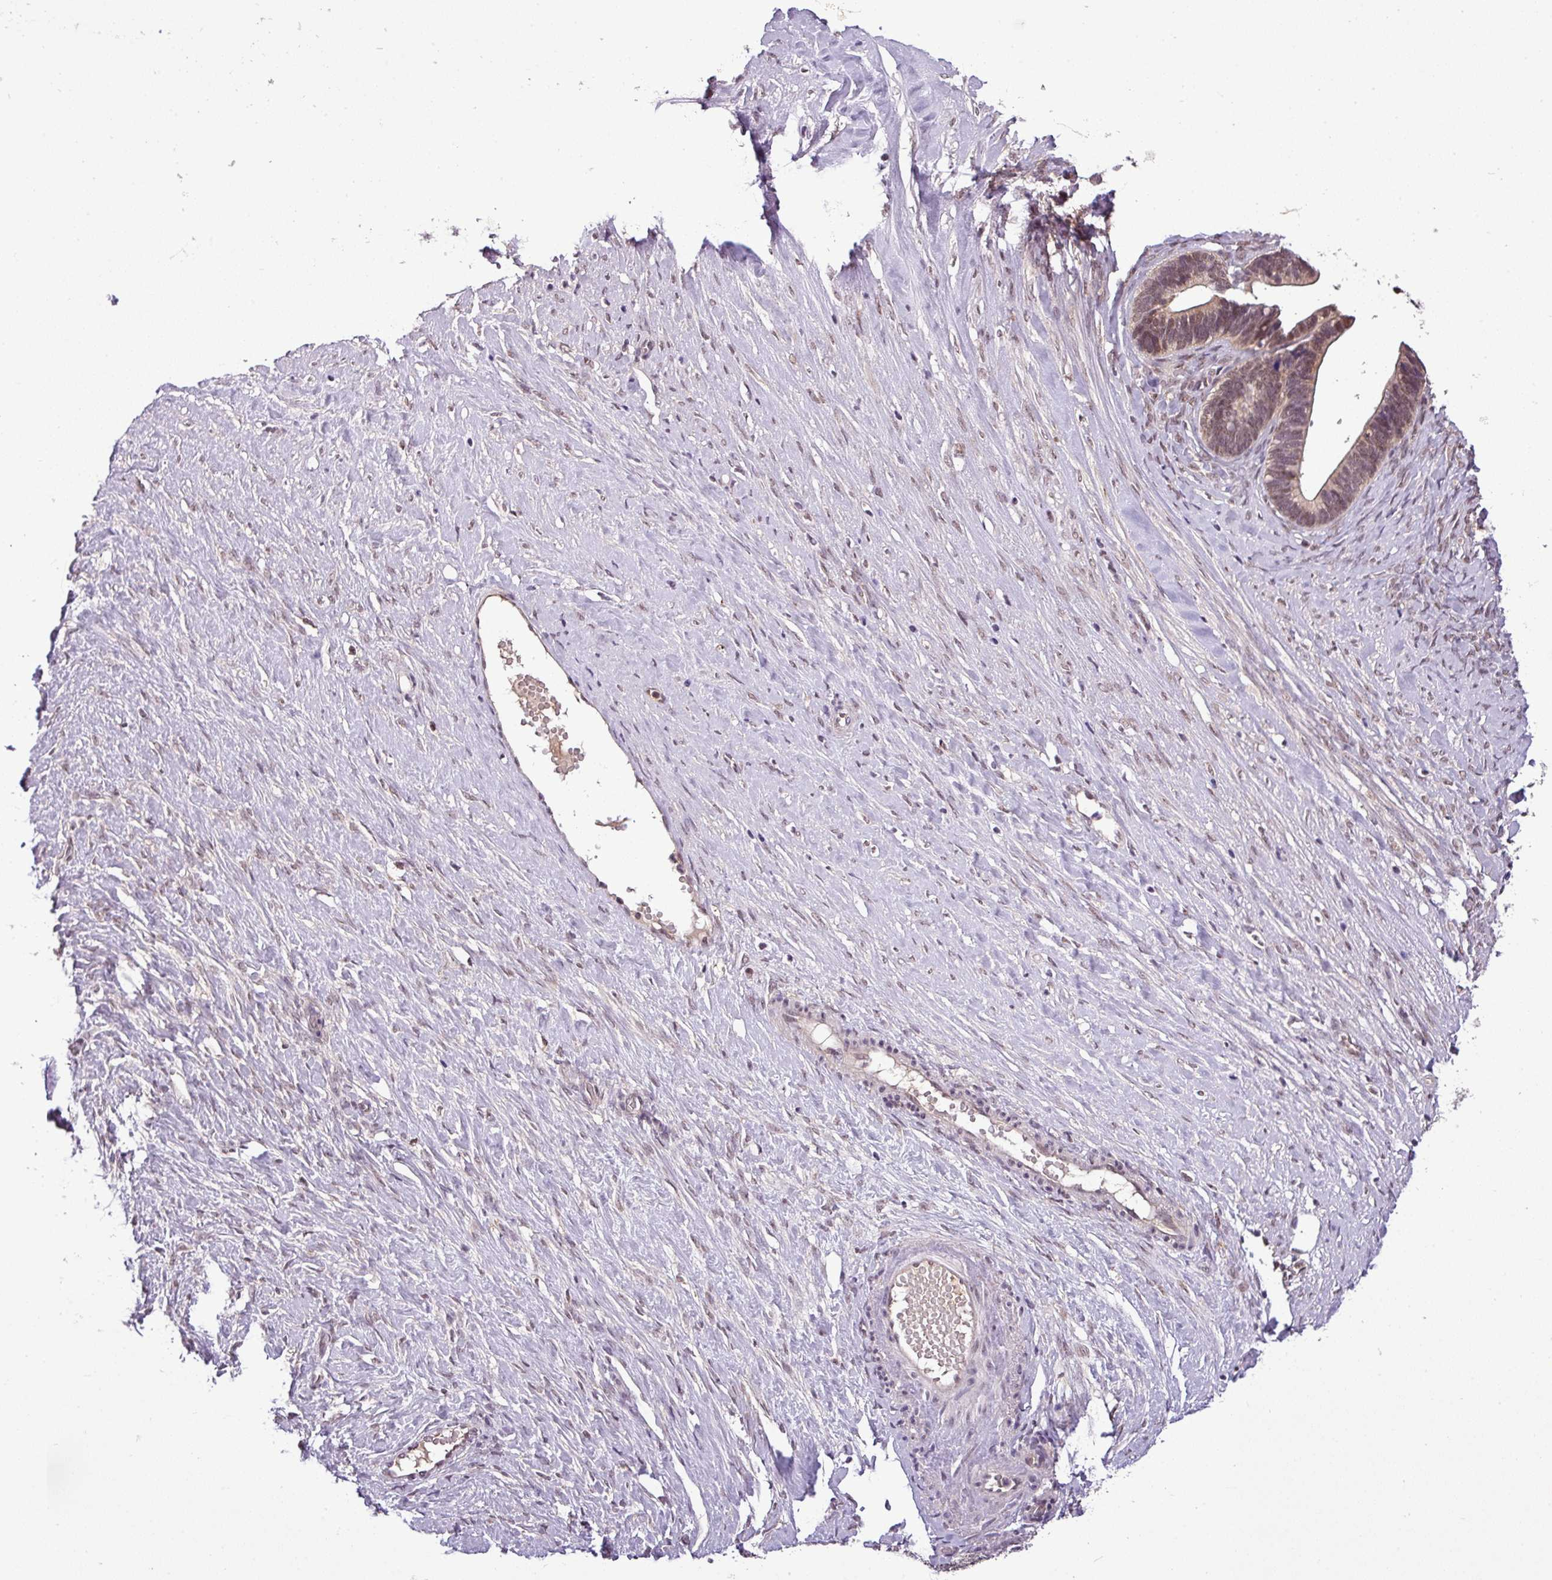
{"staining": {"intensity": "moderate", "quantity": ">75%", "location": "nuclear"}, "tissue": "ovarian cancer", "cell_type": "Tumor cells", "image_type": "cancer", "snomed": [{"axis": "morphology", "description": "Cystadenocarcinoma, serous, NOS"}, {"axis": "topography", "description": "Ovary"}], "caption": "Protein staining of ovarian cancer (serous cystadenocarcinoma) tissue demonstrates moderate nuclear positivity in about >75% of tumor cells. (DAB IHC, brown staining for protein, blue staining for nuclei).", "gene": "MFHAS1", "patient": {"sex": "female", "age": 56}}